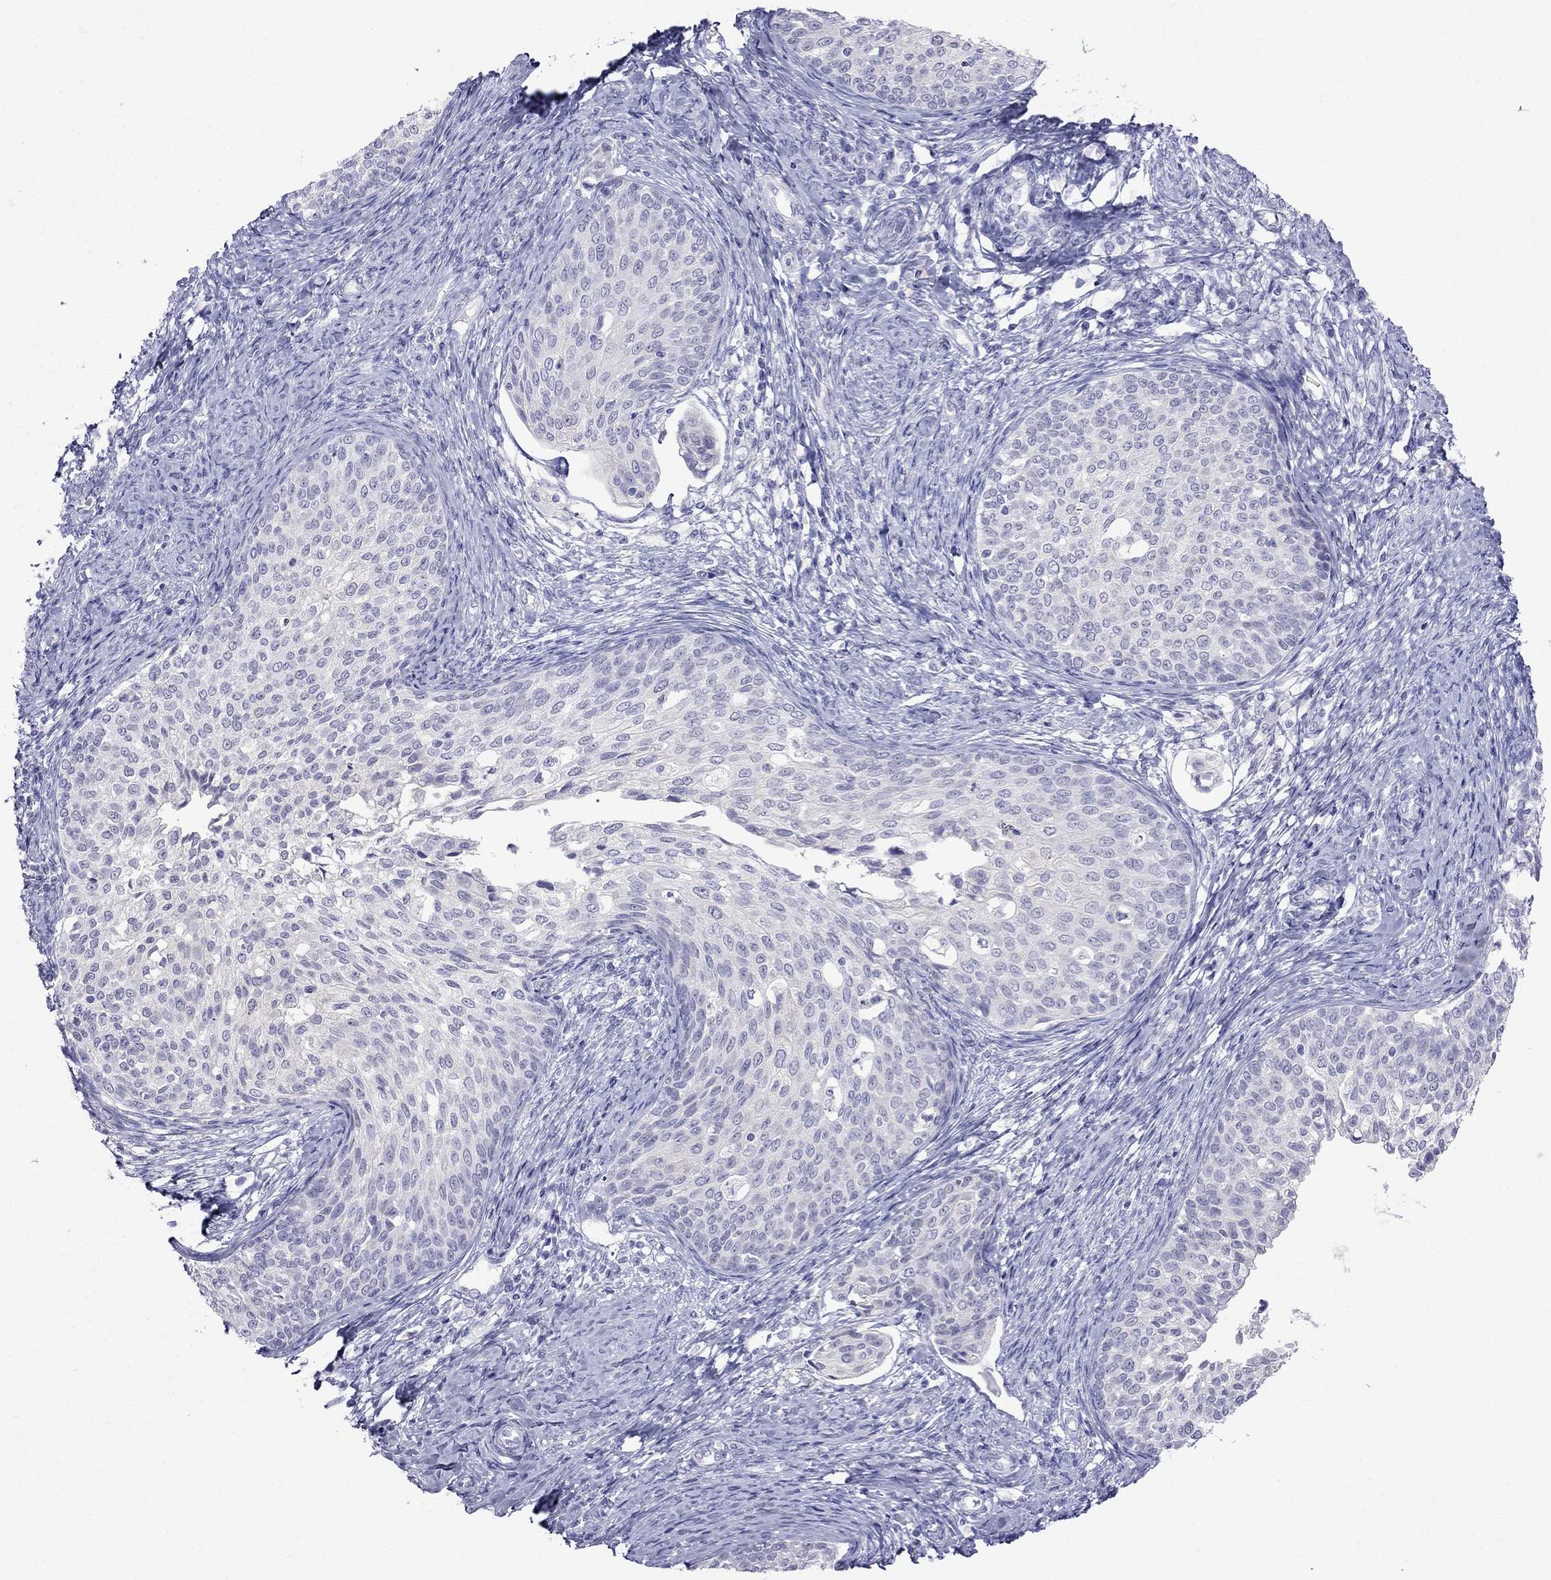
{"staining": {"intensity": "negative", "quantity": "none", "location": "none"}, "tissue": "cervical cancer", "cell_type": "Tumor cells", "image_type": "cancer", "snomed": [{"axis": "morphology", "description": "Squamous cell carcinoma, NOS"}, {"axis": "topography", "description": "Cervix"}], "caption": "Immunohistochemical staining of human squamous cell carcinoma (cervical) displays no significant expression in tumor cells.", "gene": "MGP", "patient": {"sex": "female", "age": 51}}